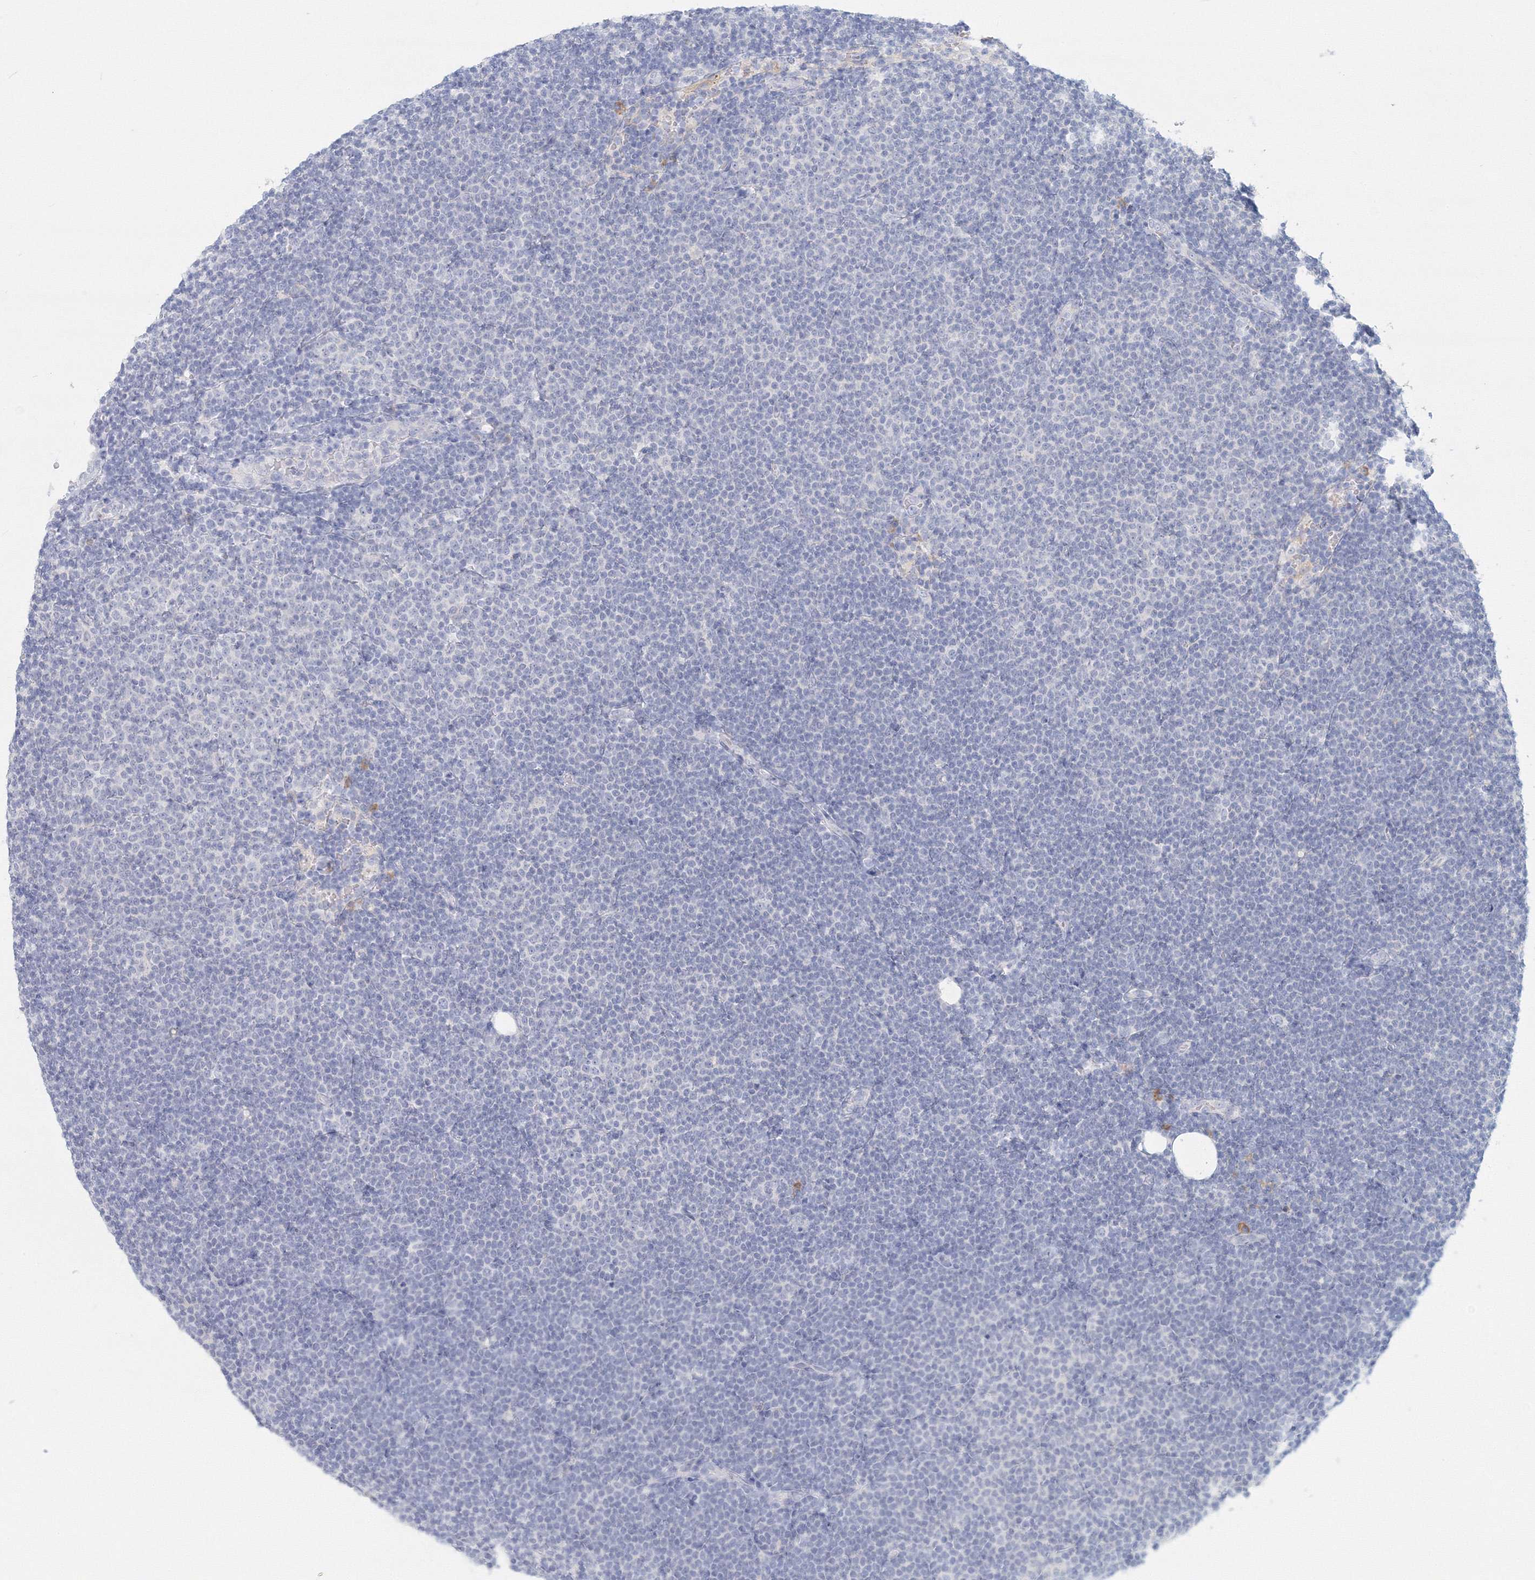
{"staining": {"intensity": "negative", "quantity": "none", "location": "none"}, "tissue": "lymphoma", "cell_type": "Tumor cells", "image_type": "cancer", "snomed": [{"axis": "morphology", "description": "Malignant lymphoma, non-Hodgkin's type, Low grade"}, {"axis": "topography", "description": "Lymph node"}], "caption": "There is no significant positivity in tumor cells of low-grade malignant lymphoma, non-Hodgkin's type.", "gene": "VSIG1", "patient": {"sex": "female", "age": 53}}